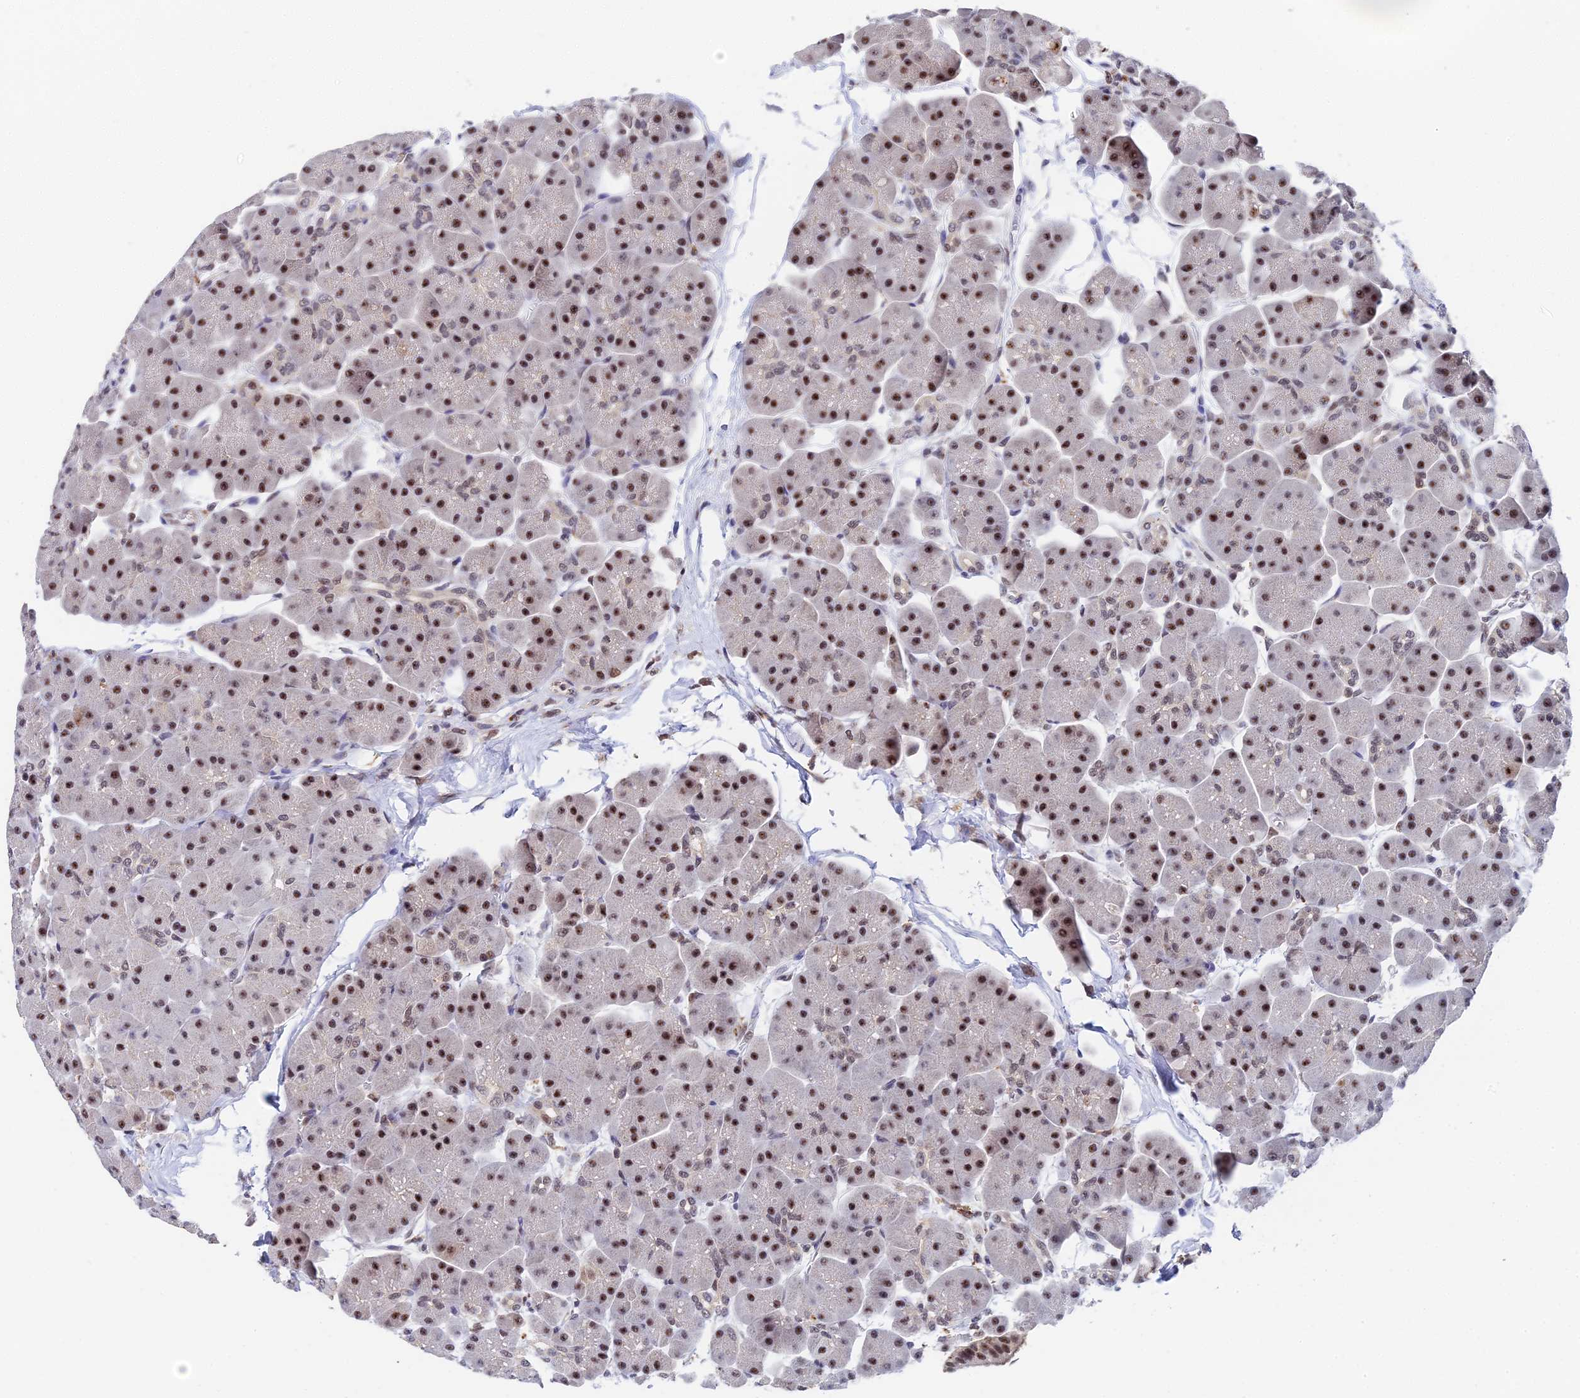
{"staining": {"intensity": "strong", "quantity": "25%-75%", "location": "nuclear"}, "tissue": "pancreas", "cell_type": "Exocrine glandular cells", "image_type": "normal", "snomed": [{"axis": "morphology", "description": "Normal tissue, NOS"}, {"axis": "topography", "description": "Pancreas"}], "caption": "Immunohistochemistry (IHC) (DAB) staining of benign pancreas displays strong nuclear protein staining in about 25%-75% of exocrine glandular cells. (DAB IHC with brightfield microscopy, high magnification).", "gene": "MAGOHB", "patient": {"sex": "male", "age": 66}}